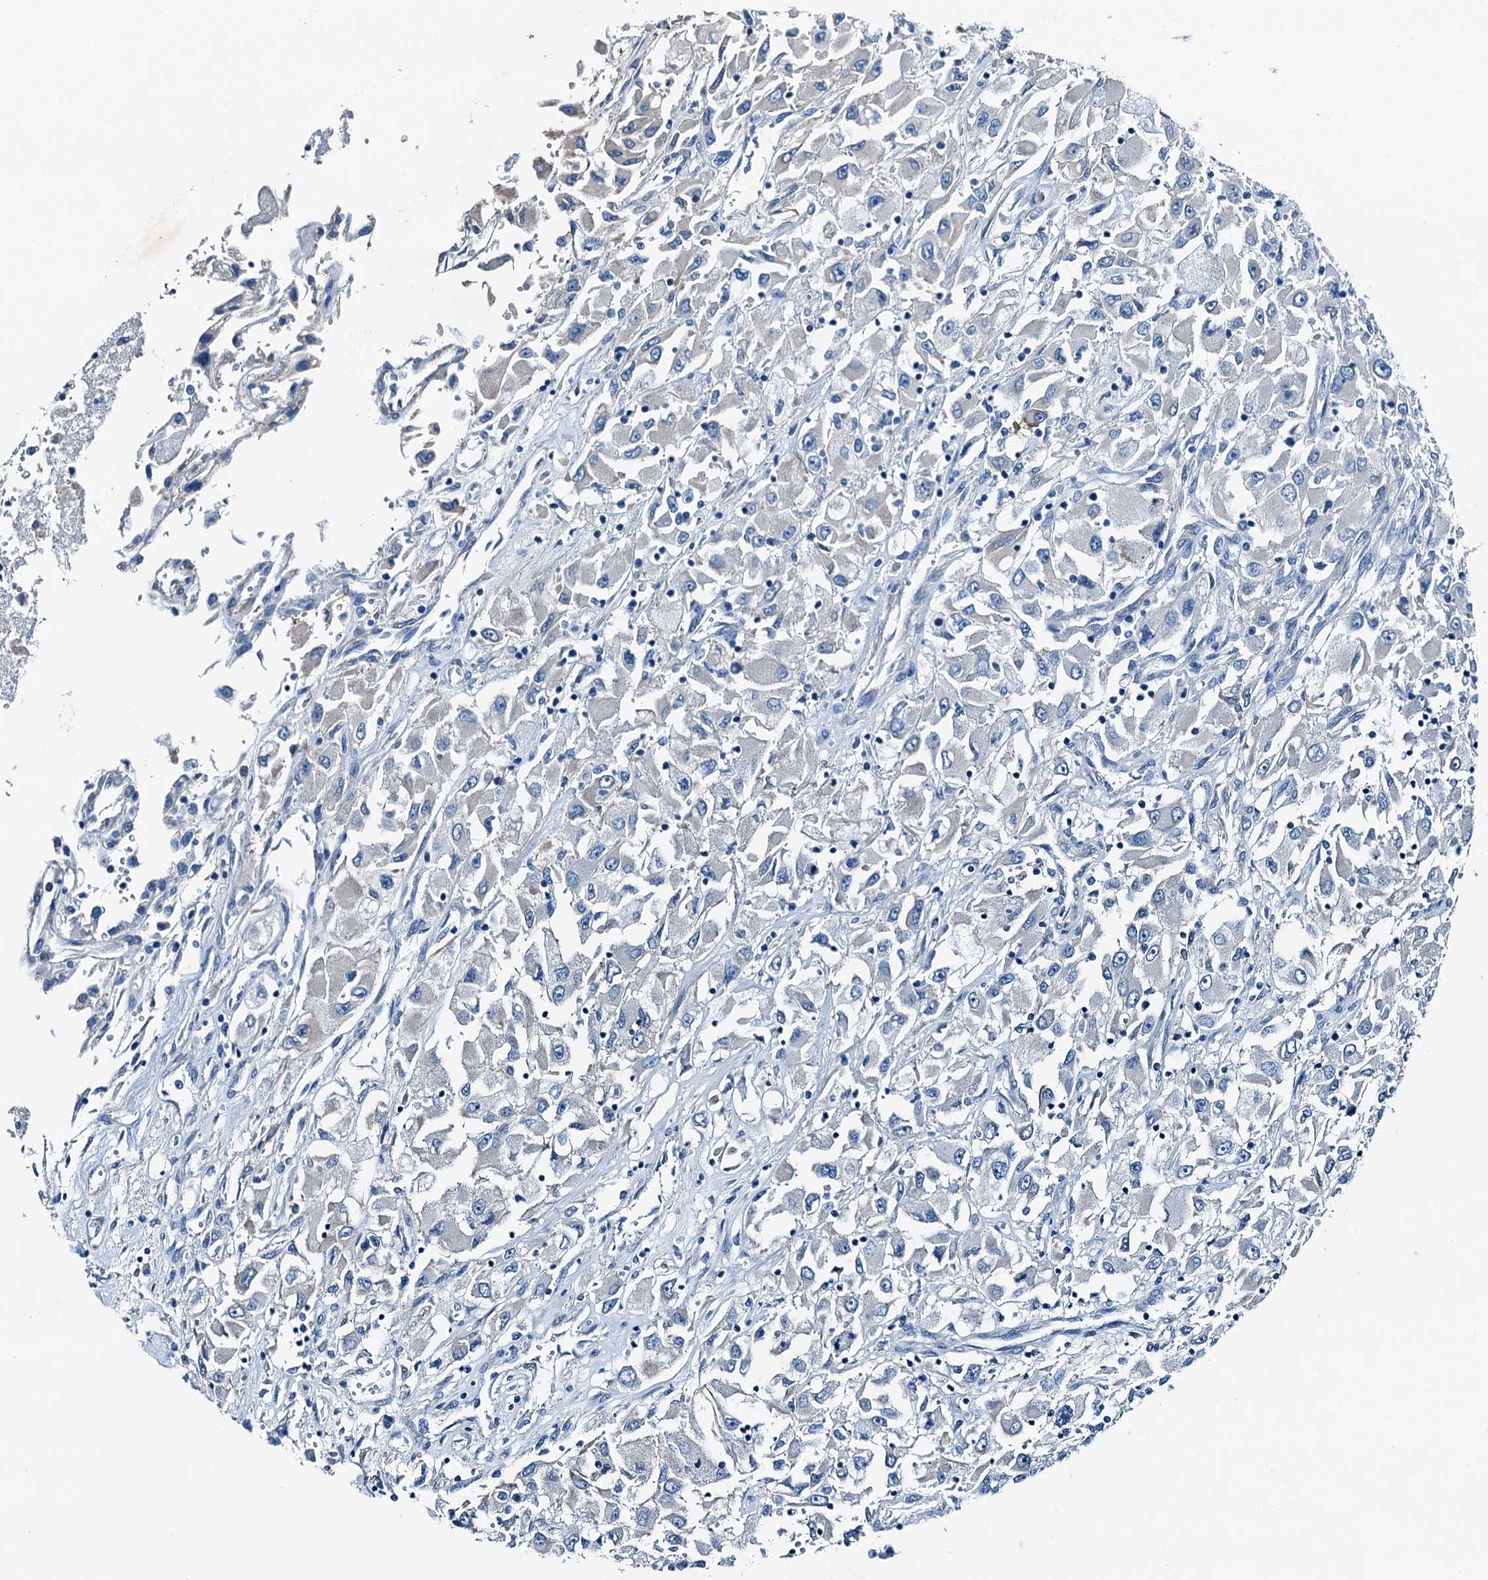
{"staining": {"intensity": "negative", "quantity": "none", "location": "none"}, "tissue": "renal cancer", "cell_type": "Tumor cells", "image_type": "cancer", "snomed": [{"axis": "morphology", "description": "Adenocarcinoma, NOS"}, {"axis": "topography", "description": "Kidney"}], "caption": "High magnification brightfield microscopy of renal cancer (adenocarcinoma) stained with DAB (3,3'-diaminobenzidine) (brown) and counterstained with hematoxylin (blue): tumor cells show no significant positivity.", "gene": "RAB3IL1", "patient": {"sex": "female", "age": 52}}